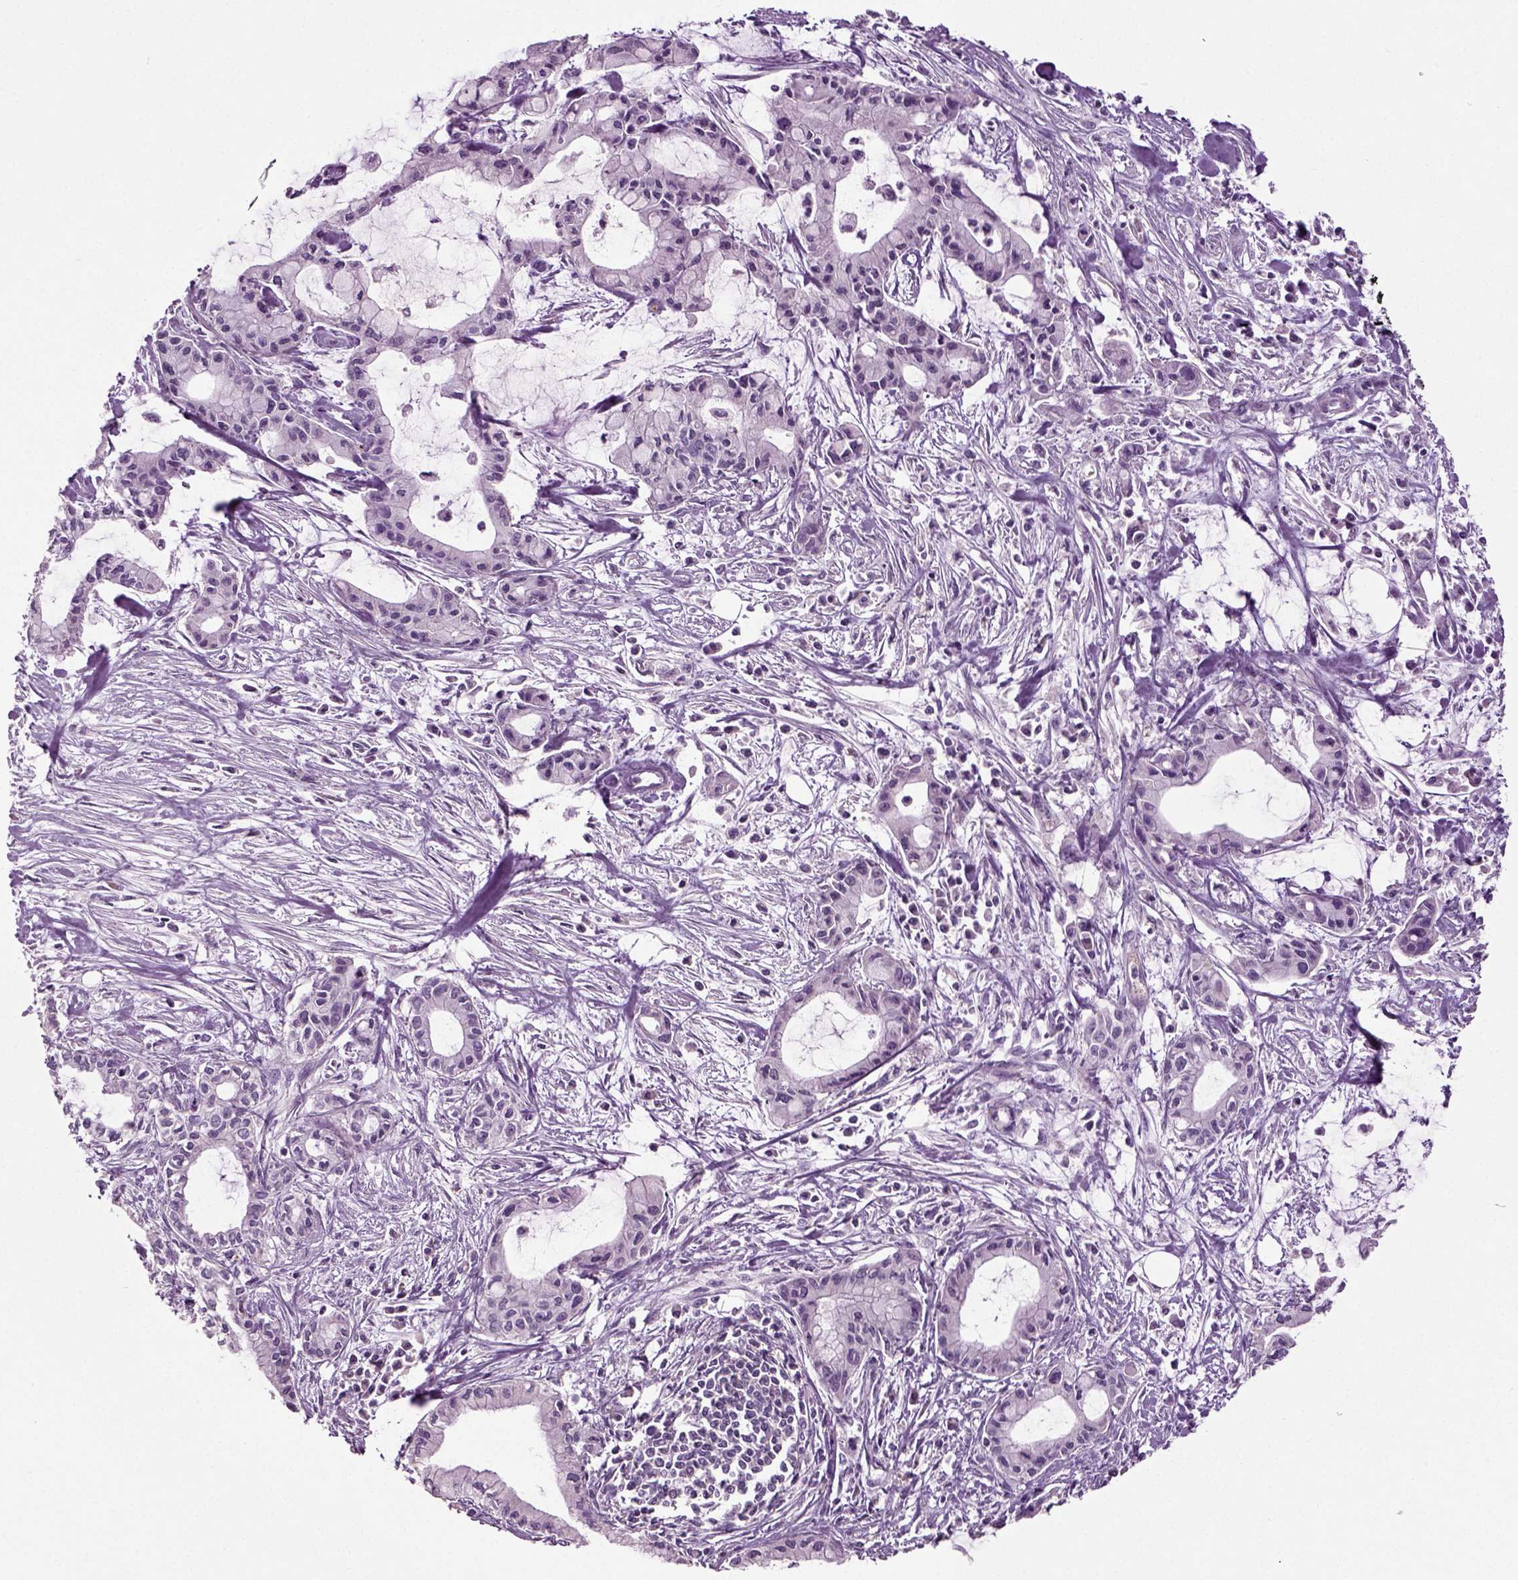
{"staining": {"intensity": "negative", "quantity": "none", "location": "none"}, "tissue": "pancreatic cancer", "cell_type": "Tumor cells", "image_type": "cancer", "snomed": [{"axis": "morphology", "description": "Adenocarcinoma, NOS"}, {"axis": "topography", "description": "Pancreas"}], "caption": "Human pancreatic cancer stained for a protein using IHC demonstrates no positivity in tumor cells.", "gene": "DEFB118", "patient": {"sex": "male", "age": 48}}